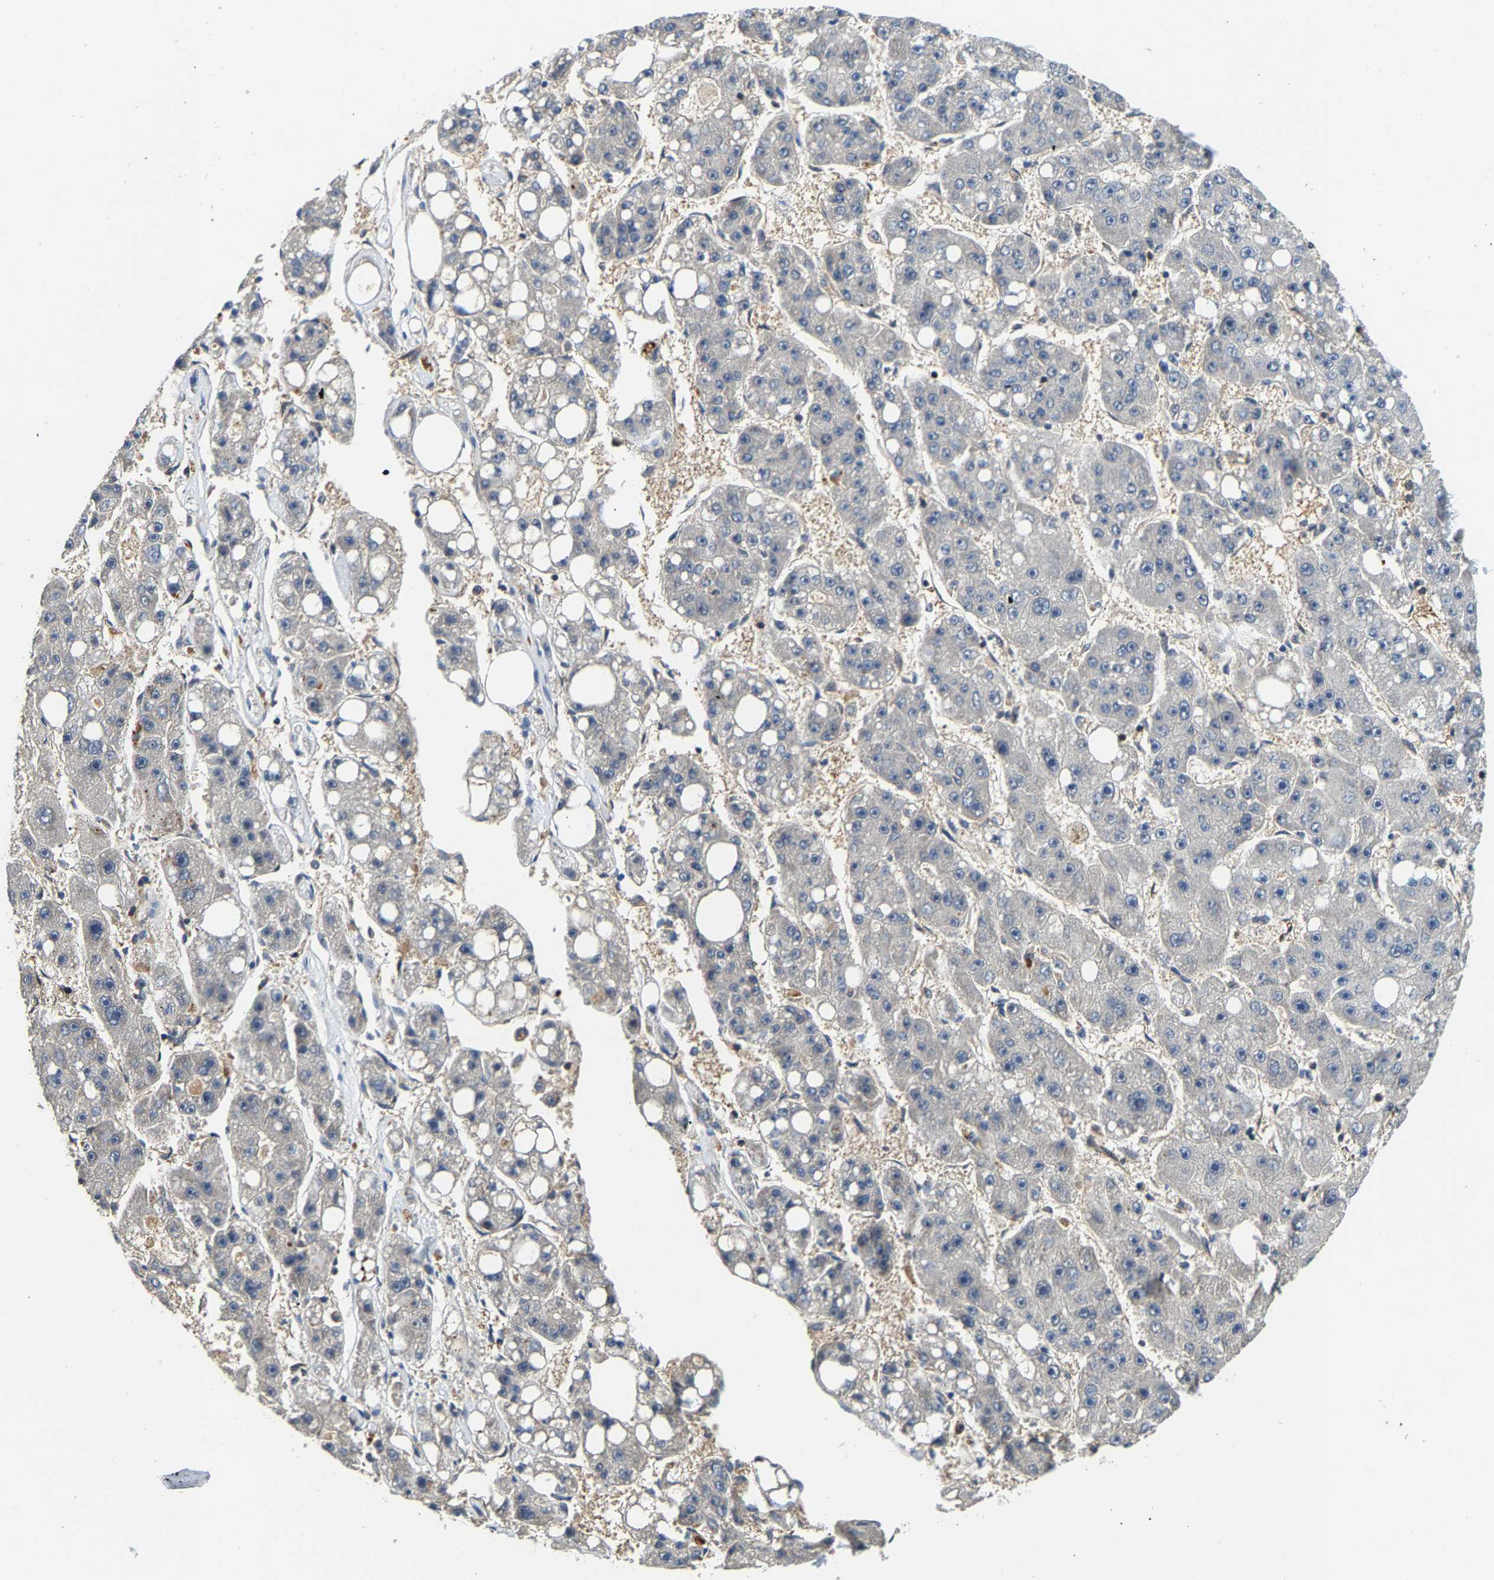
{"staining": {"intensity": "negative", "quantity": "none", "location": "none"}, "tissue": "liver cancer", "cell_type": "Tumor cells", "image_type": "cancer", "snomed": [{"axis": "morphology", "description": "Carcinoma, Hepatocellular, NOS"}, {"axis": "topography", "description": "Liver"}], "caption": "Hepatocellular carcinoma (liver) stained for a protein using immunohistochemistry (IHC) shows no expression tumor cells.", "gene": "GIMAP7", "patient": {"sex": "female", "age": 61}}